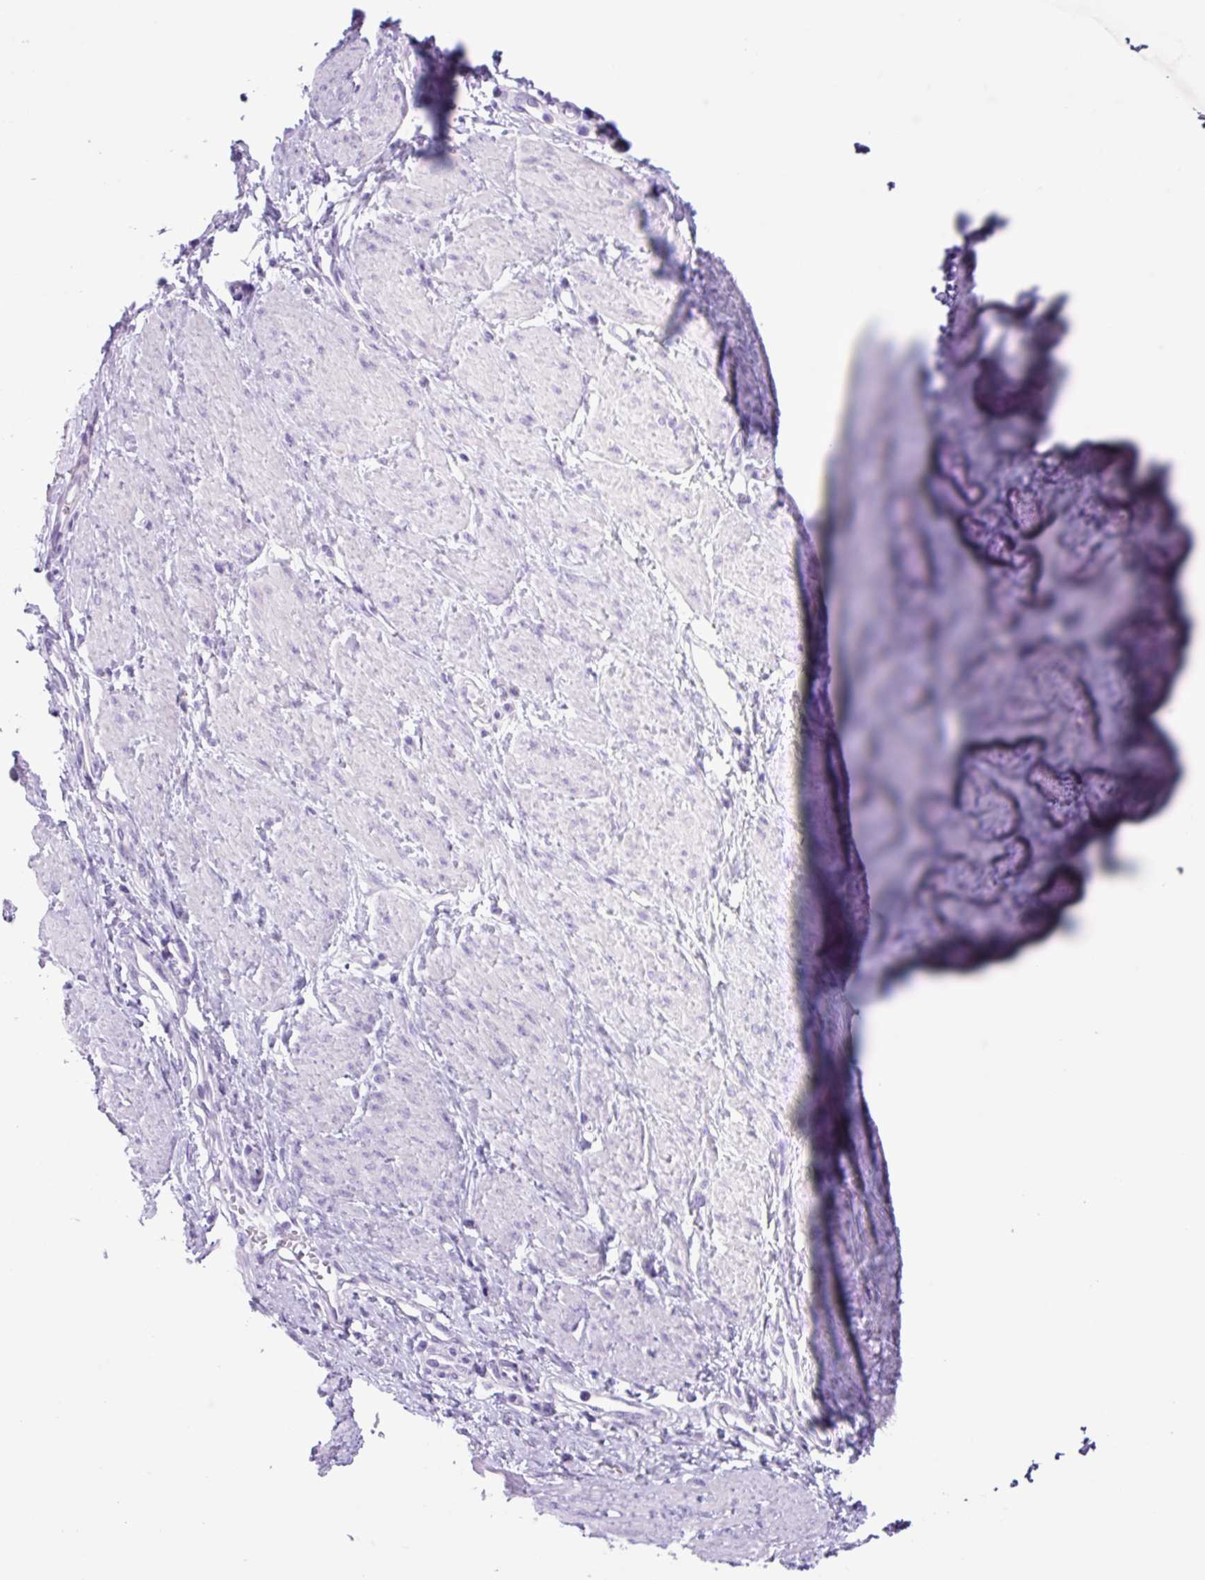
{"staining": {"intensity": "negative", "quantity": "none", "location": "none"}, "tissue": "smooth muscle", "cell_type": "Smooth muscle cells", "image_type": "normal", "snomed": [{"axis": "morphology", "description": "Normal tissue, NOS"}, {"axis": "topography", "description": "Smooth muscle"}, {"axis": "topography", "description": "Uterus"}], "caption": "IHC photomicrograph of unremarkable smooth muscle: human smooth muscle stained with DAB exhibits no significant protein positivity in smooth muscle cells.", "gene": "AGO3", "patient": {"sex": "female", "age": 39}}